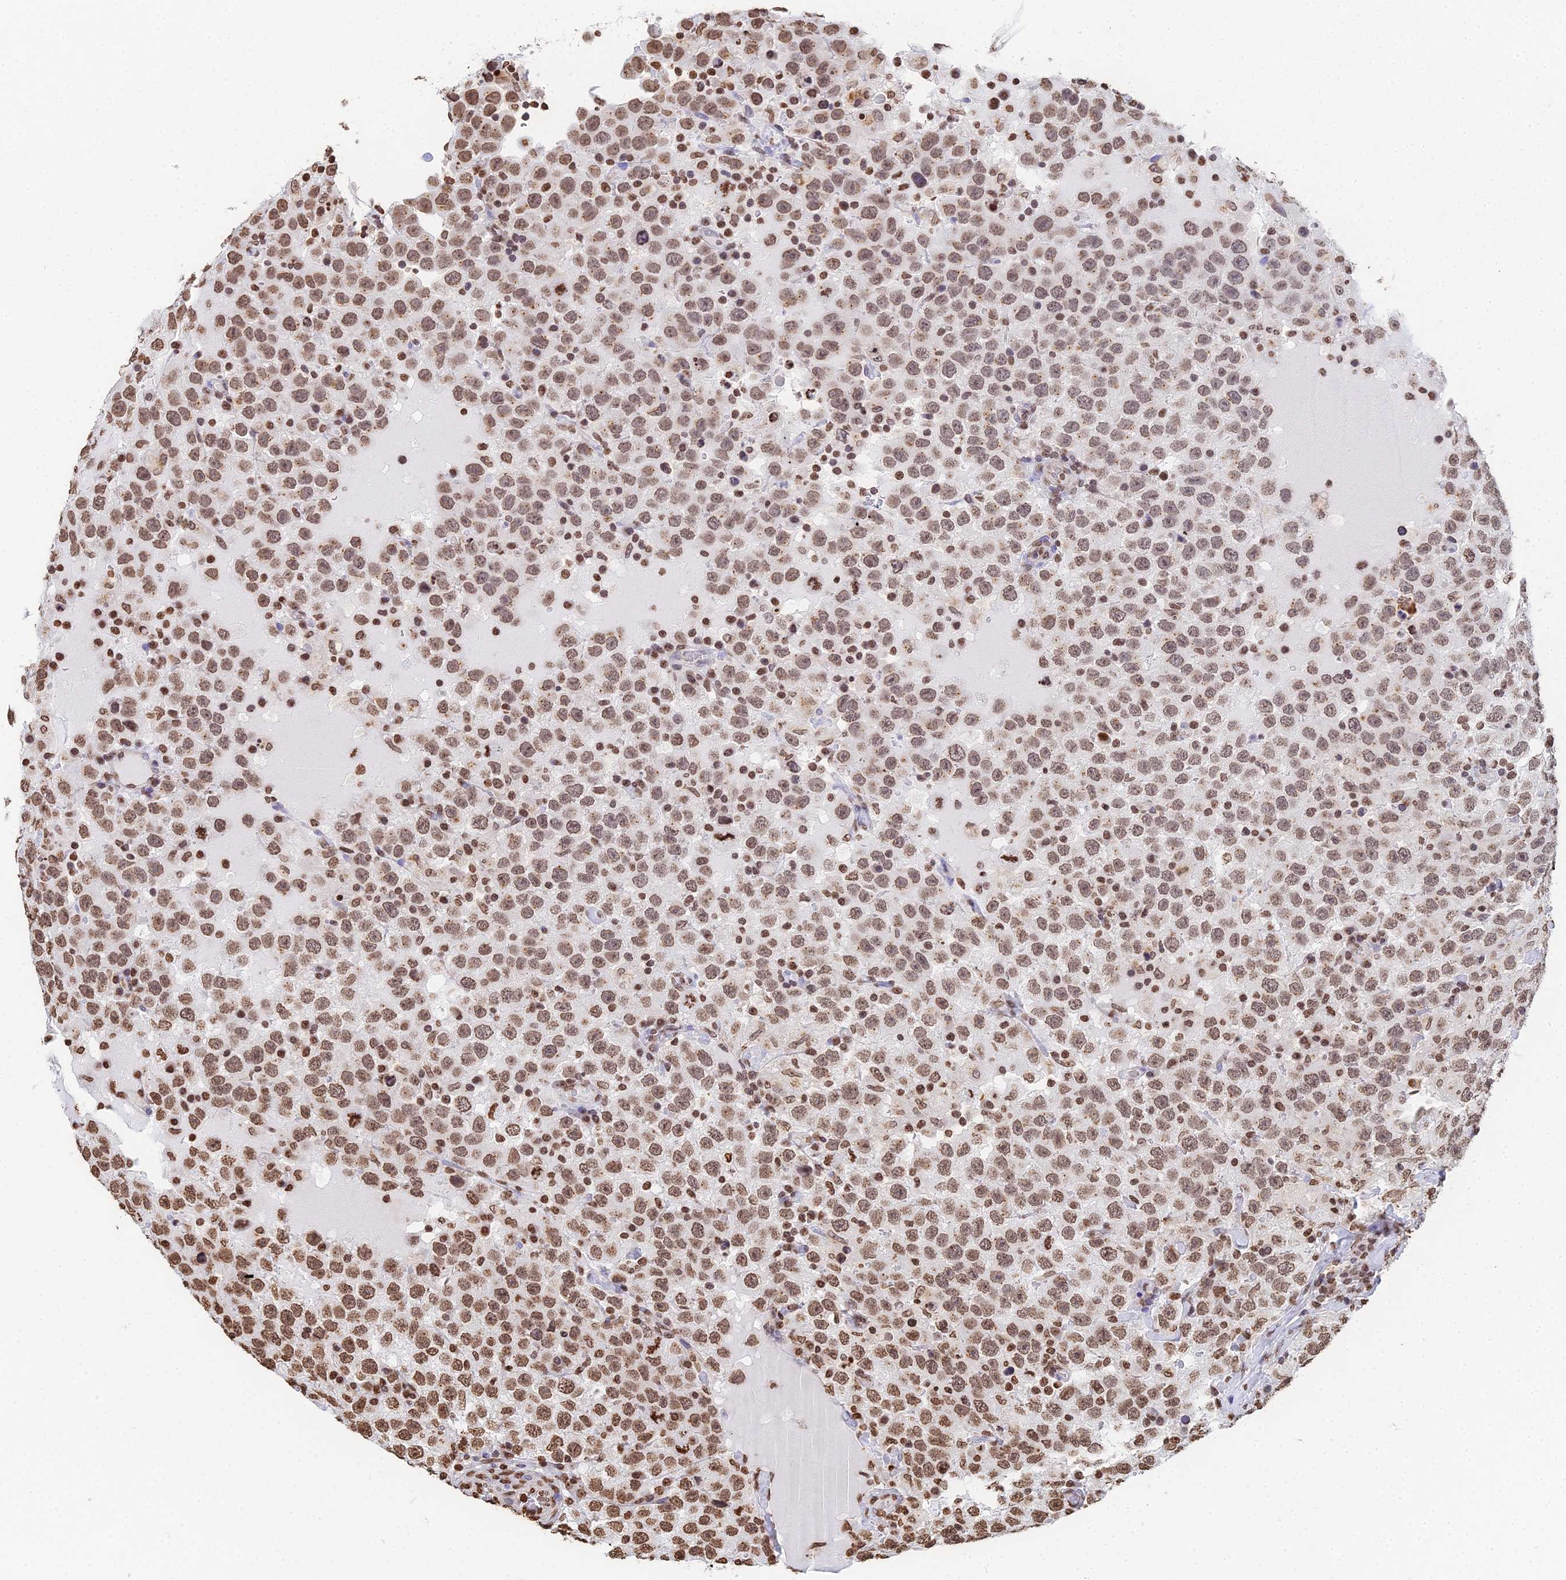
{"staining": {"intensity": "moderate", "quantity": ">75%", "location": "nuclear"}, "tissue": "testis cancer", "cell_type": "Tumor cells", "image_type": "cancer", "snomed": [{"axis": "morphology", "description": "Seminoma, NOS"}, {"axis": "topography", "description": "Testis"}], "caption": "Protein analysis of testis cancer tissue exhibits moderate nuclear expression in approximately >75% of tumor cells.", "gene": "GBP3", "patient": {"sex": "male", "age": 41}}